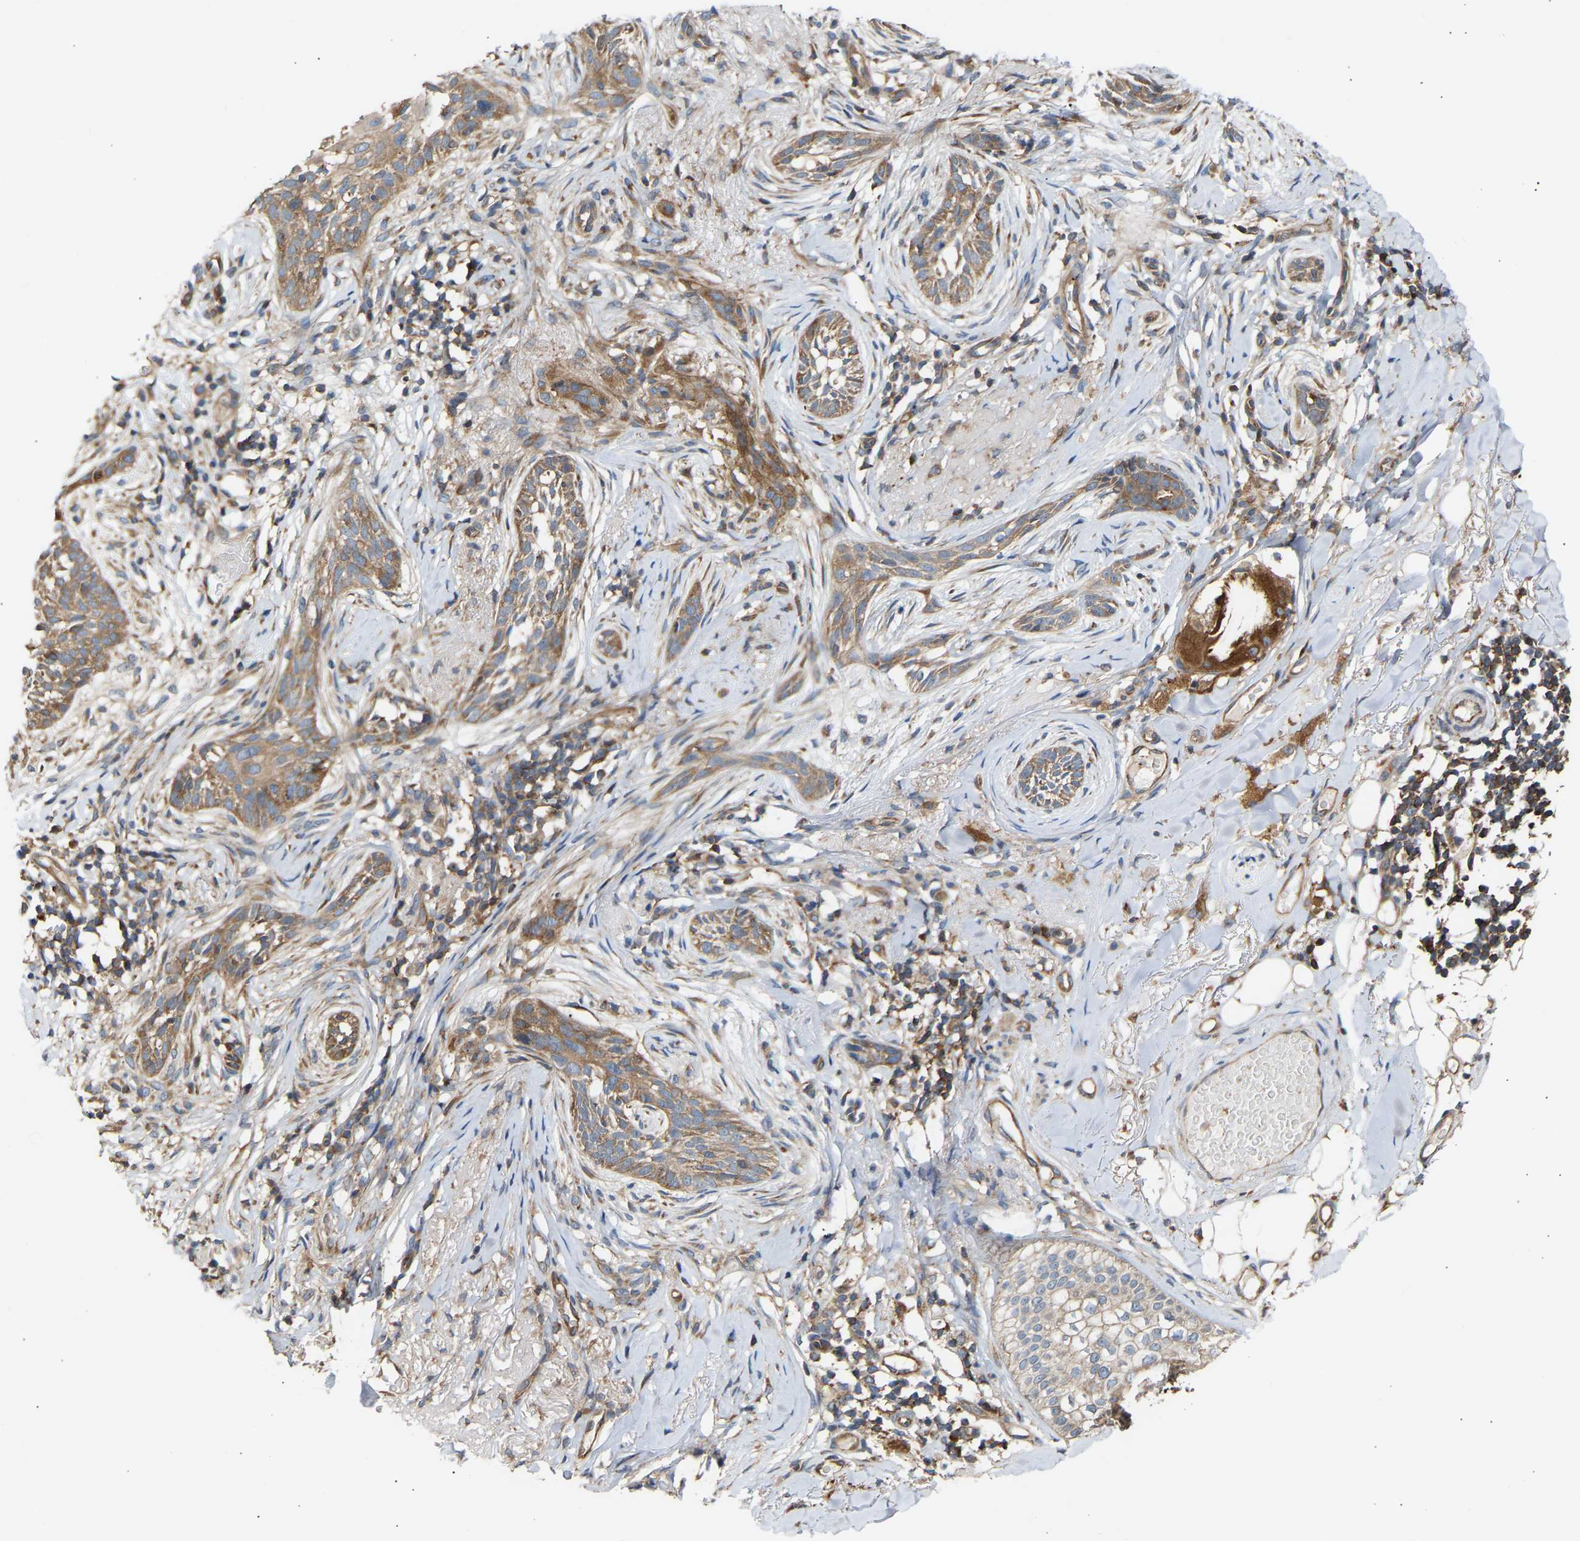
{"staining": {"intensity": "moderate", "quantity": ">75%", "location": "cytoplasmic/membranous"}, "tissue": "skin cancer", "cell_type": "Tumor cells", "image_type": "cancer", "snomed": [{"axis": "morphology", "description": "Basal cell carcinoma"}, {"axis": "topography", "description": "Skin"}], "caption": "Human skin cancer stained with a brown dye shows moderate cytoplasmic/membranous positive positivity in about >75% of tumor cells.", "gene": "GCN1", "patient": {"sex": "female", "age": 88}}